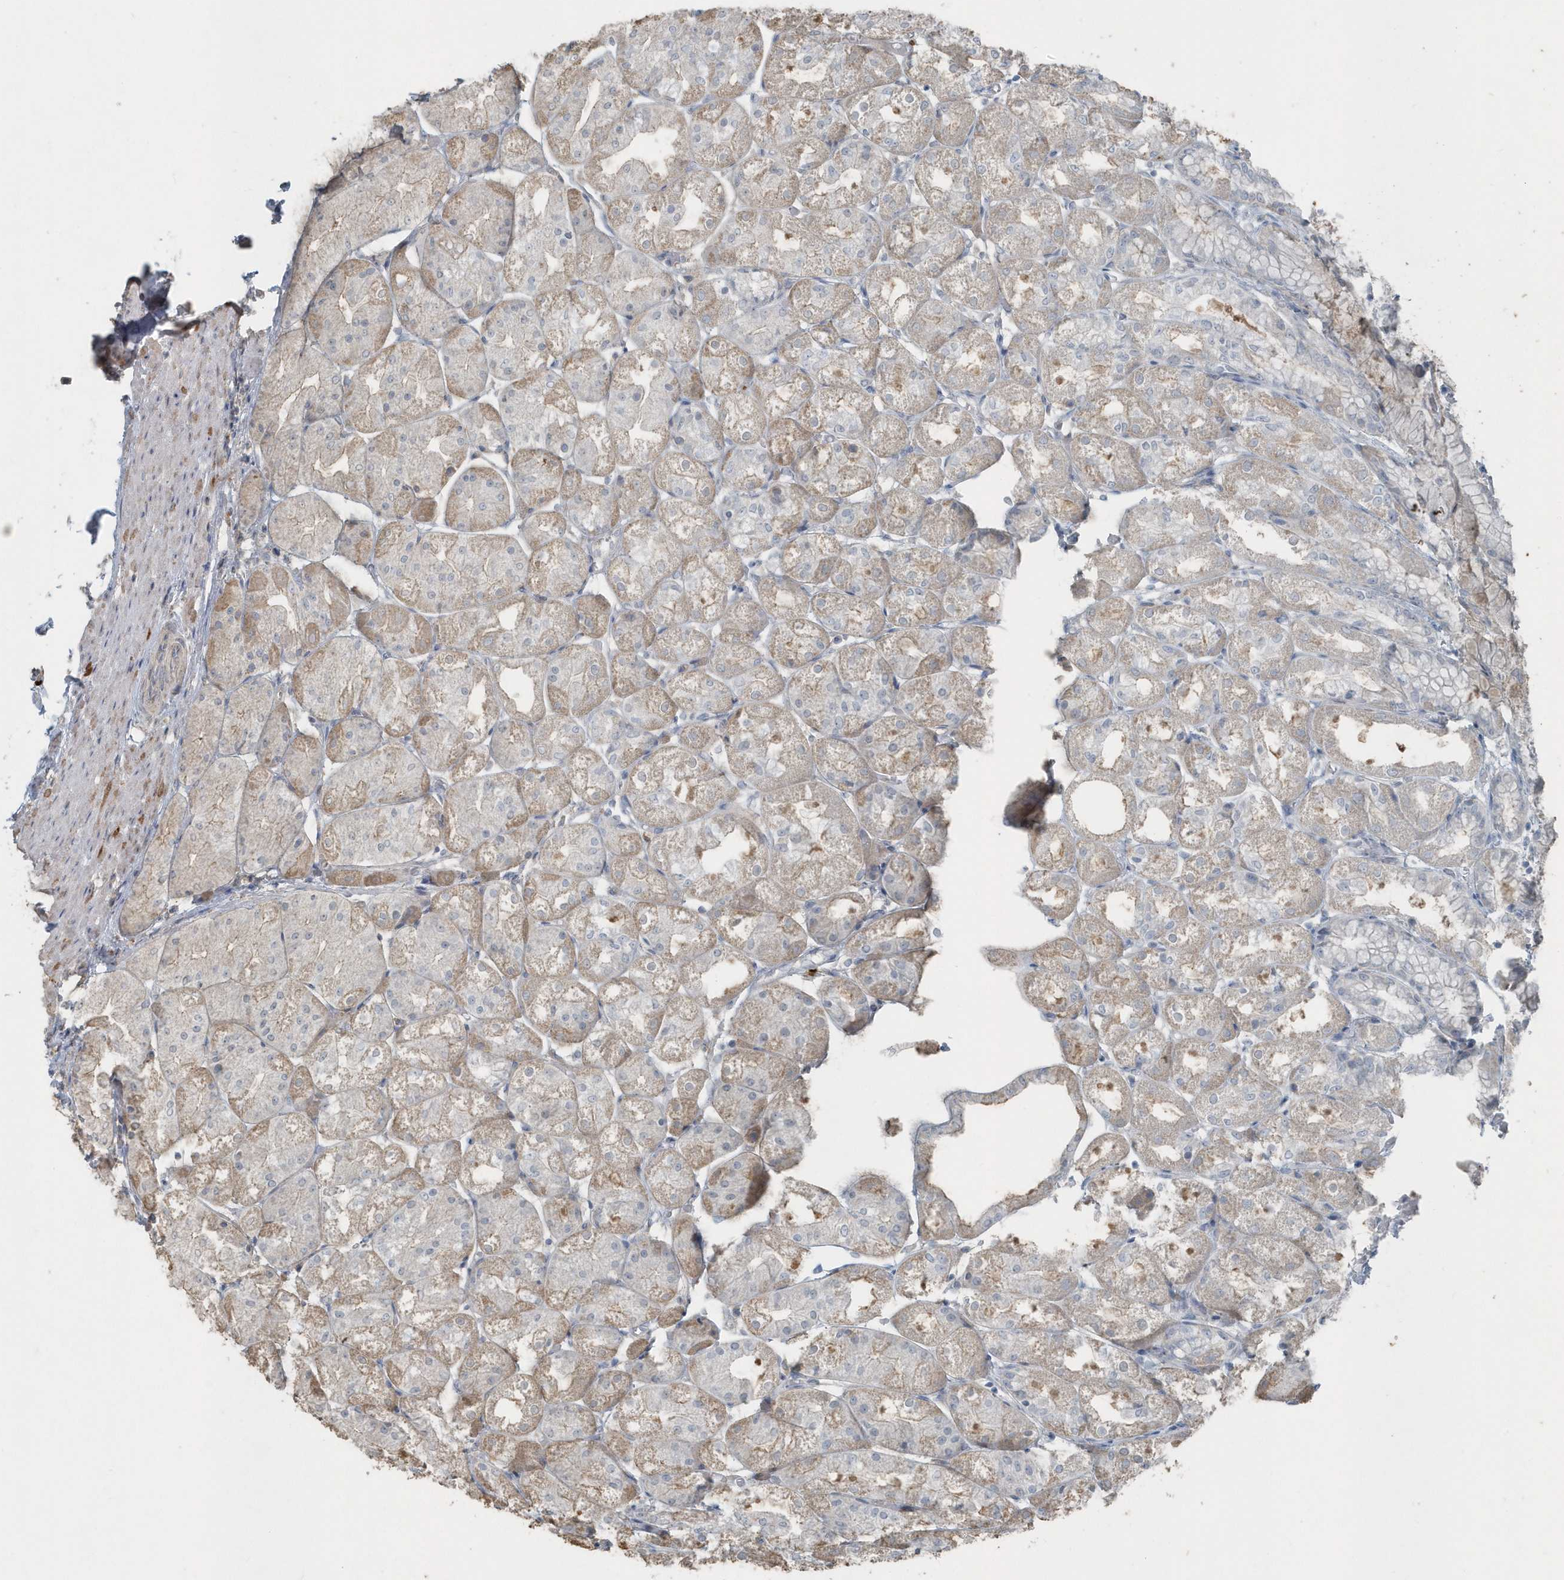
{"staining": {"intensity": "moderate", "quantity": "<25%", "location": "cytoplasmic/membranous"}, "tissue": "stomach", "cell_type": "Glandular cells", "image_type": "normal", "snomed": [{"axis": "morphology", "description": "Normal tissue, NOS"}, {"axis": "topography", "description": "Stomach, upper"}], "caption": "Stomach stained for a protein demonstrates moderate cytoplasmic/membranous positivity in glandular cells.", "gene": "ACTC1", "patient": {"sex": "male", "age": 72}}